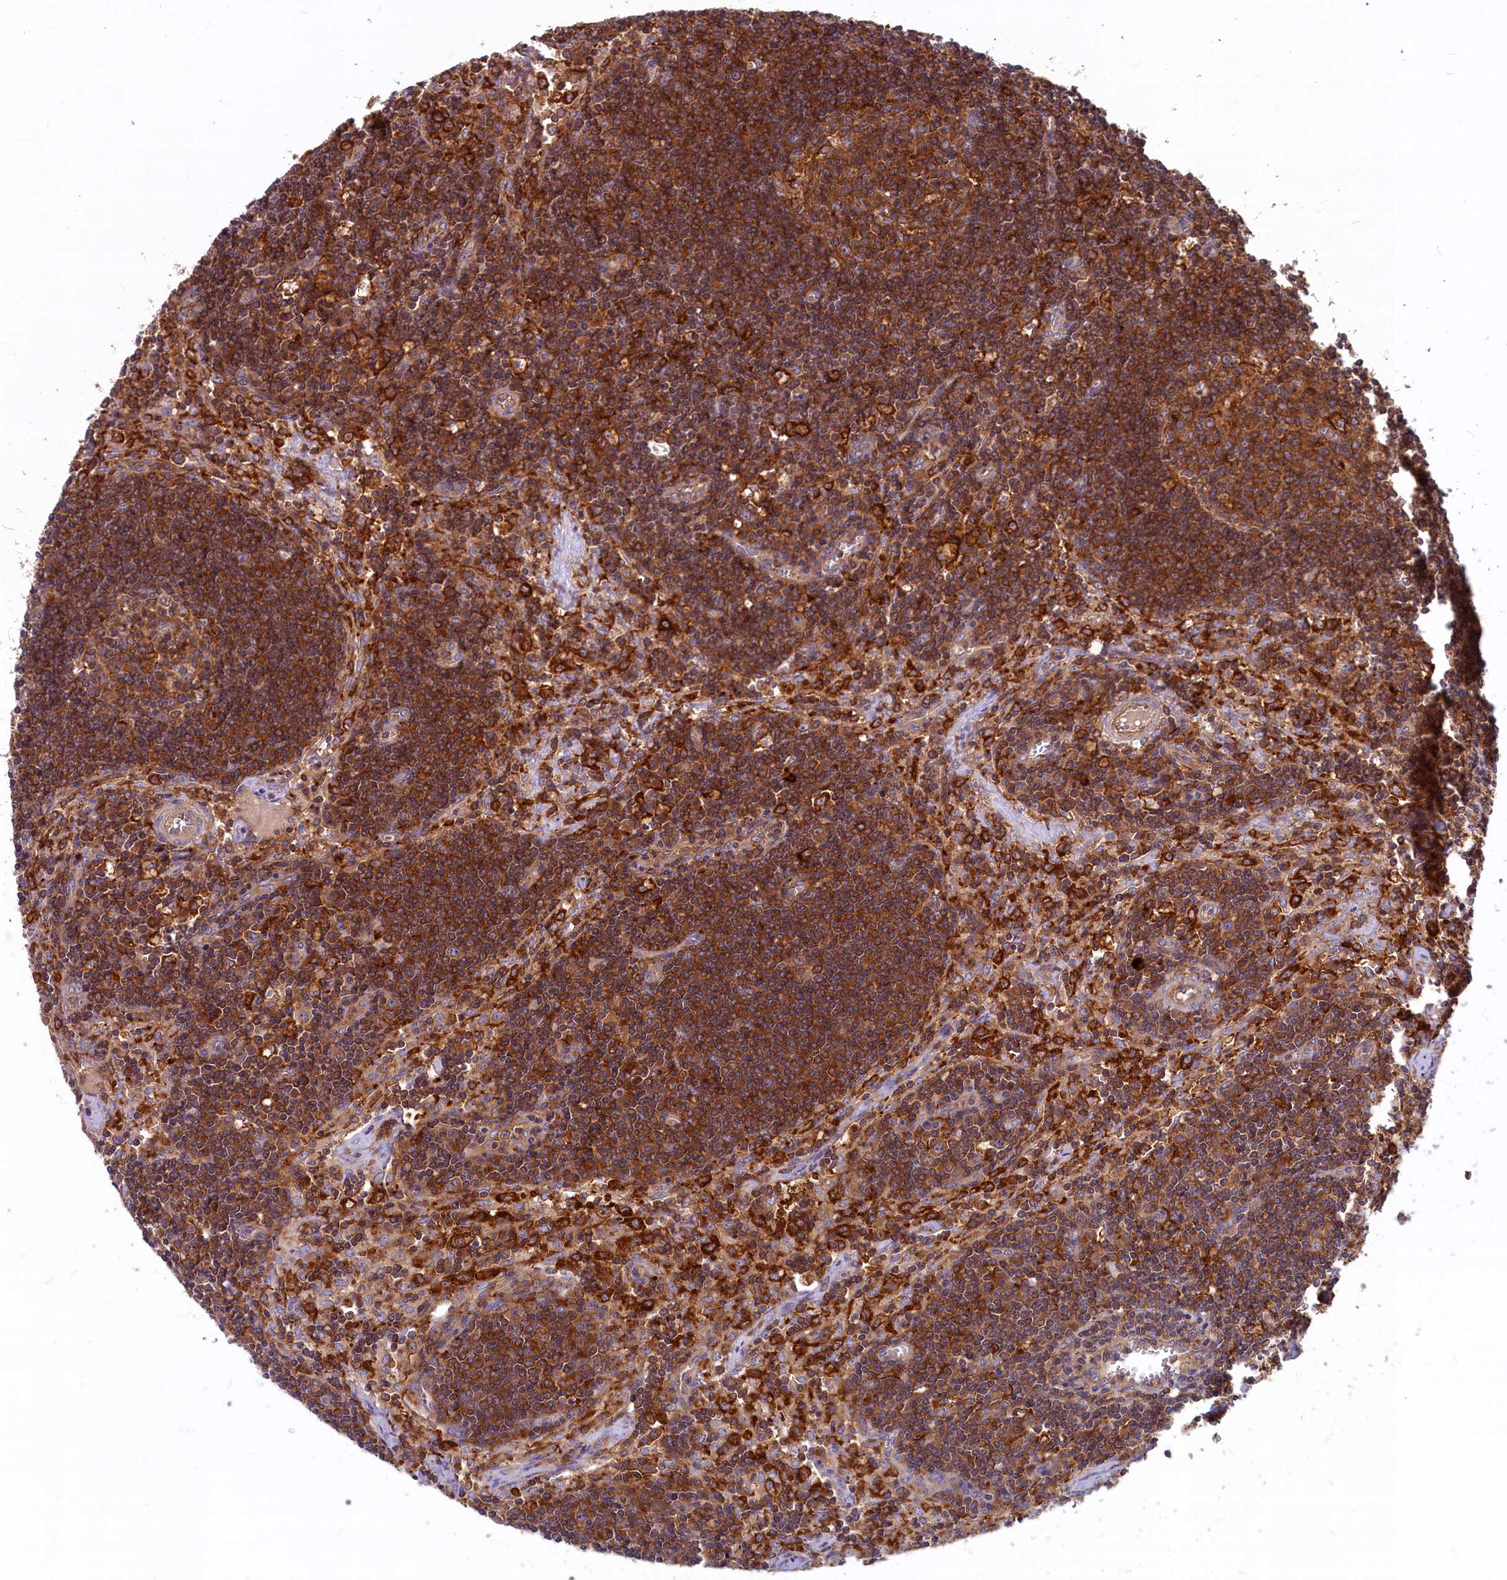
{"staining": {"intensity": "strong", "quantity": ">75%", "location": "cytoplasmic/membranous"}, "tissue": "lymph node", "cell_type": "Germinal center cells", "image_type": "normal", "snomed": [{"axis": "morphology", "description": "Normal tissue, NOS"}, {"axis": "topography", "description": "Lymph node"}], "caption": "Immunohistochemistry (IHC) of benign human lymph node displays high levels of strong cytoplasmic/membranous positivity in about >75% of germinal center cells.", "gene": "MYO9B", "patient": {"sex": "male", "age": 58}}